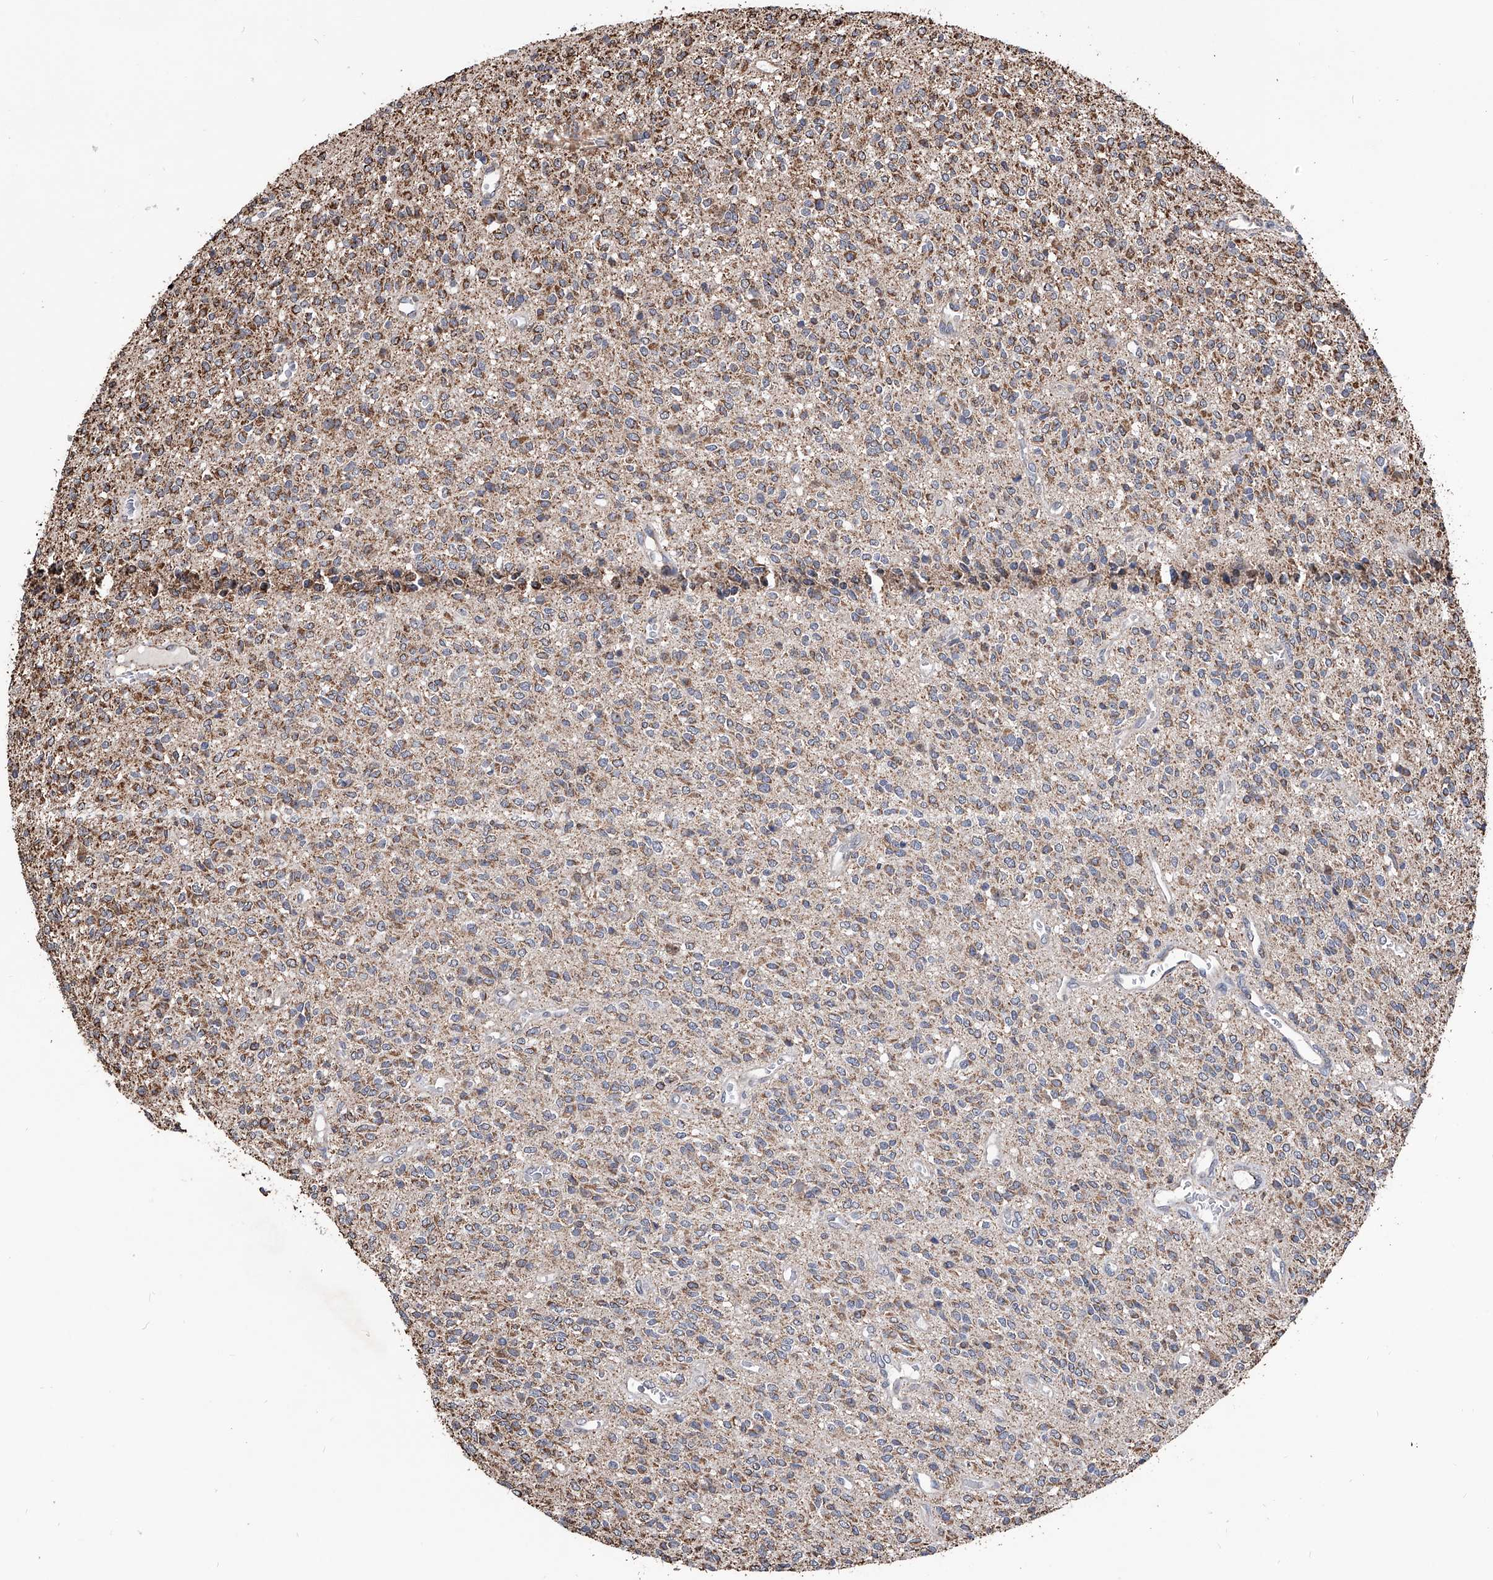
{"staining": {"intensity": "moderate", "quantity": "25%-75%", "location": "cytoplasmic/membranous"}, "tissue": "glioma", "cell_type": "Tumor cells", "image_type": "cancer", "snomed": [{"axis": "morphology", "description": "Glioma, malignant, High grade"}, {"axis": "topography", "description": "Brain"}], "caption": "Immunohistochemistry (DAB) staining of human malignant glioma (high-grade) displays moderate cytoplasmic/membranous protein expression in about 25%-75% of tumor cells.", "gene": "SMPDL3A", "patient": {"sex": "male", "age": 34}}